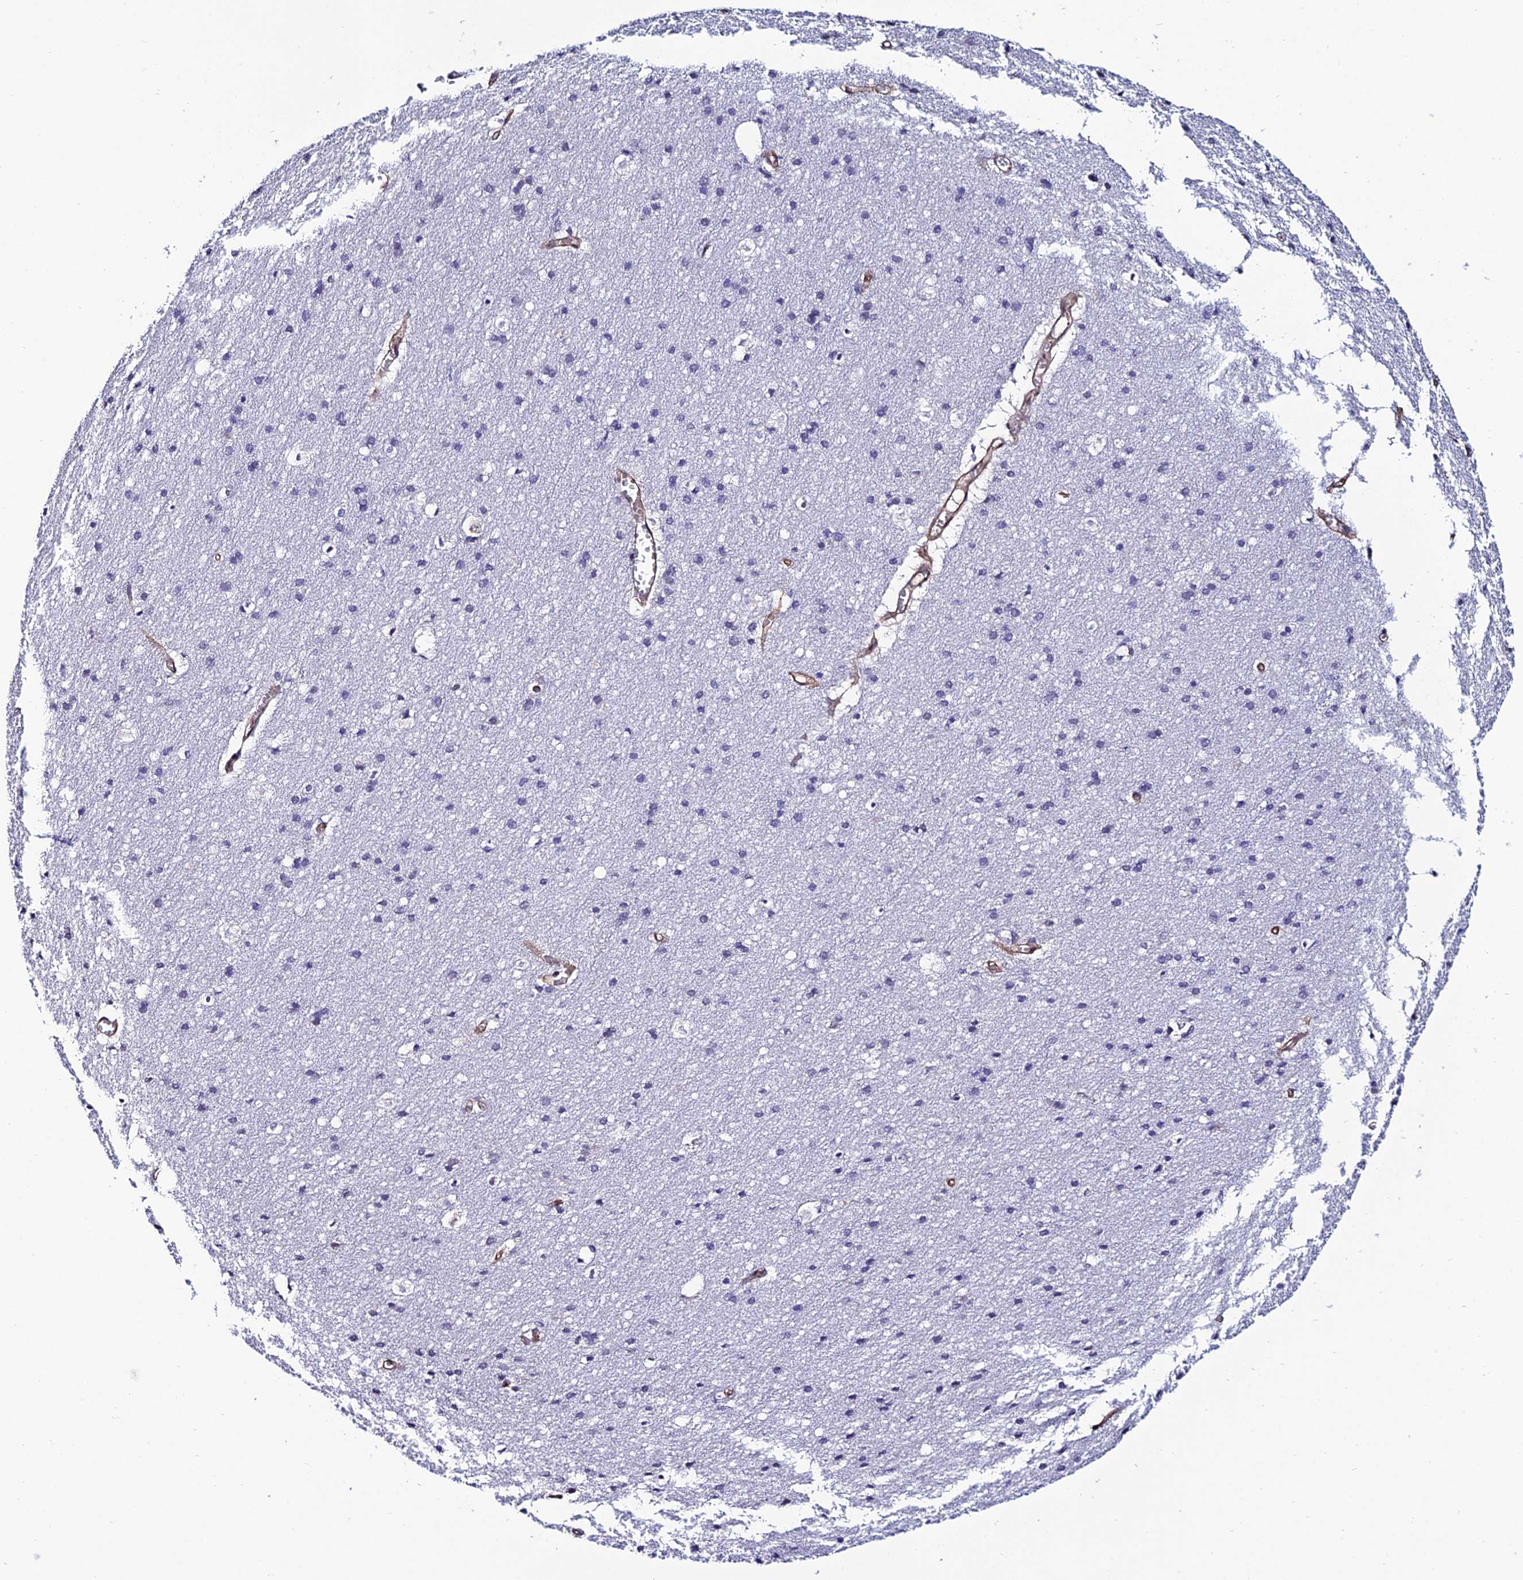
{"staining": {"intensity": "strong", "quantity": ">75%", "location": "cytoplasmic/membranous"}, "tissue": "cerebral cortex", "cell_type": "Endothelial cells", "image_type": "normal", "snomed": [{"axis": "morphology", "description": "Normal tissue, NOS"}, {"axis": "topography", "description": "Cerebral cortex"}], "caption": "Immunohistochemistry (IHC) micrograph of normal cerebral cortex stained for a protein (brown), which reveals high levels of strong cytoplasmic/membranous staining in approximately >75% of endothelial cells.", "gene": "SYT15B", "patient": {"sex": "male", "age": 54}}